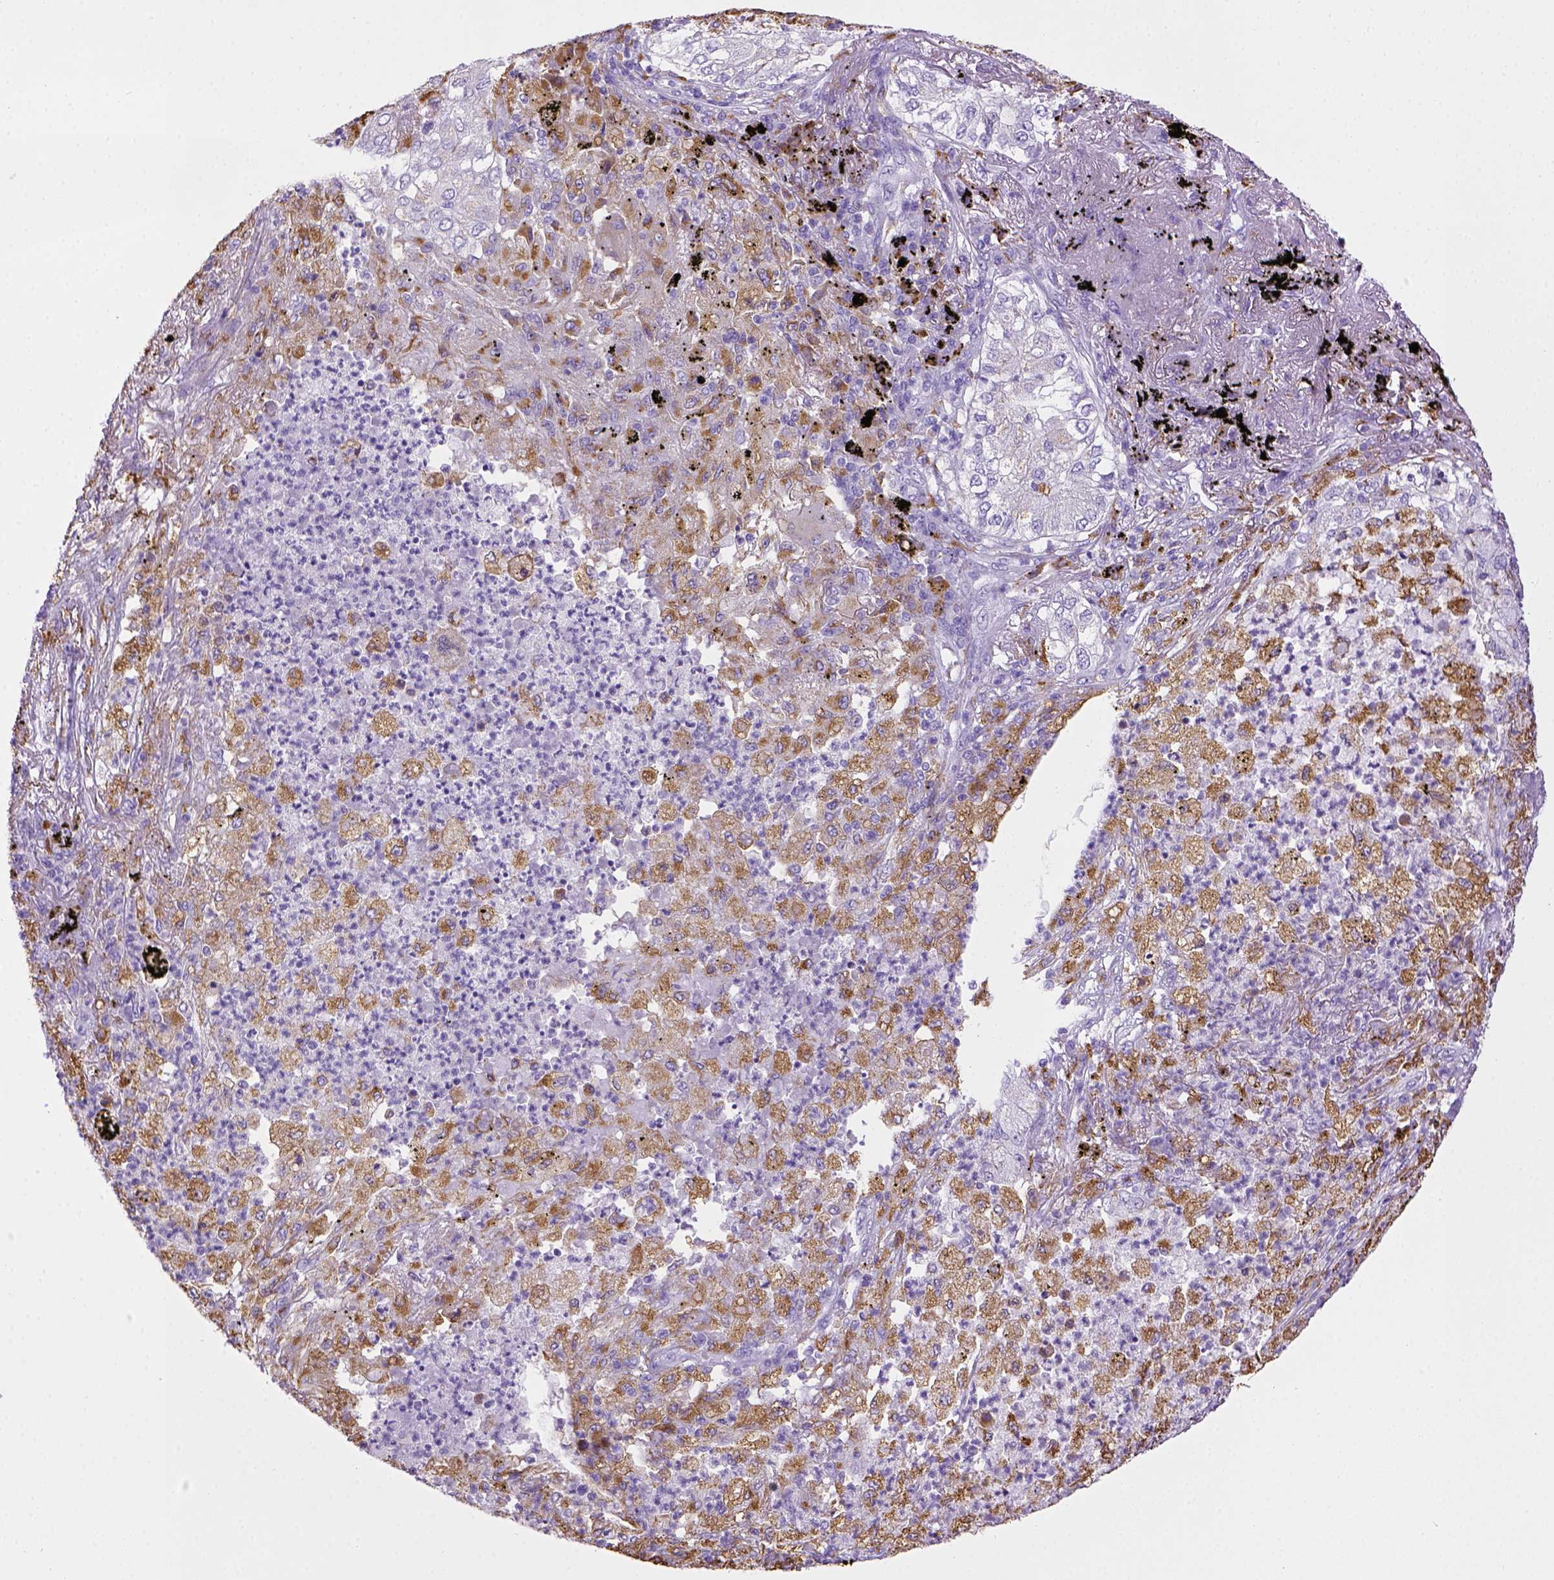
{"staining": {"intensity": "negative", "quantity": "none", "location": "none"}, "tissue": "lung cancer", "cell_type": "Tumor cells", "image_type": "cancer", "snomed": [{"axis": "morphology", "description": "Adenocarcinoma, NOS"}, {"axis": "topography", "description": "Lung"}], "caption": "Immunohistochemical staining of human adenocarcinoma (lung) exhibits no significant staining in tumor cells.", "gene": "CD68", "patient": {"sex": "female", "age": 73}}